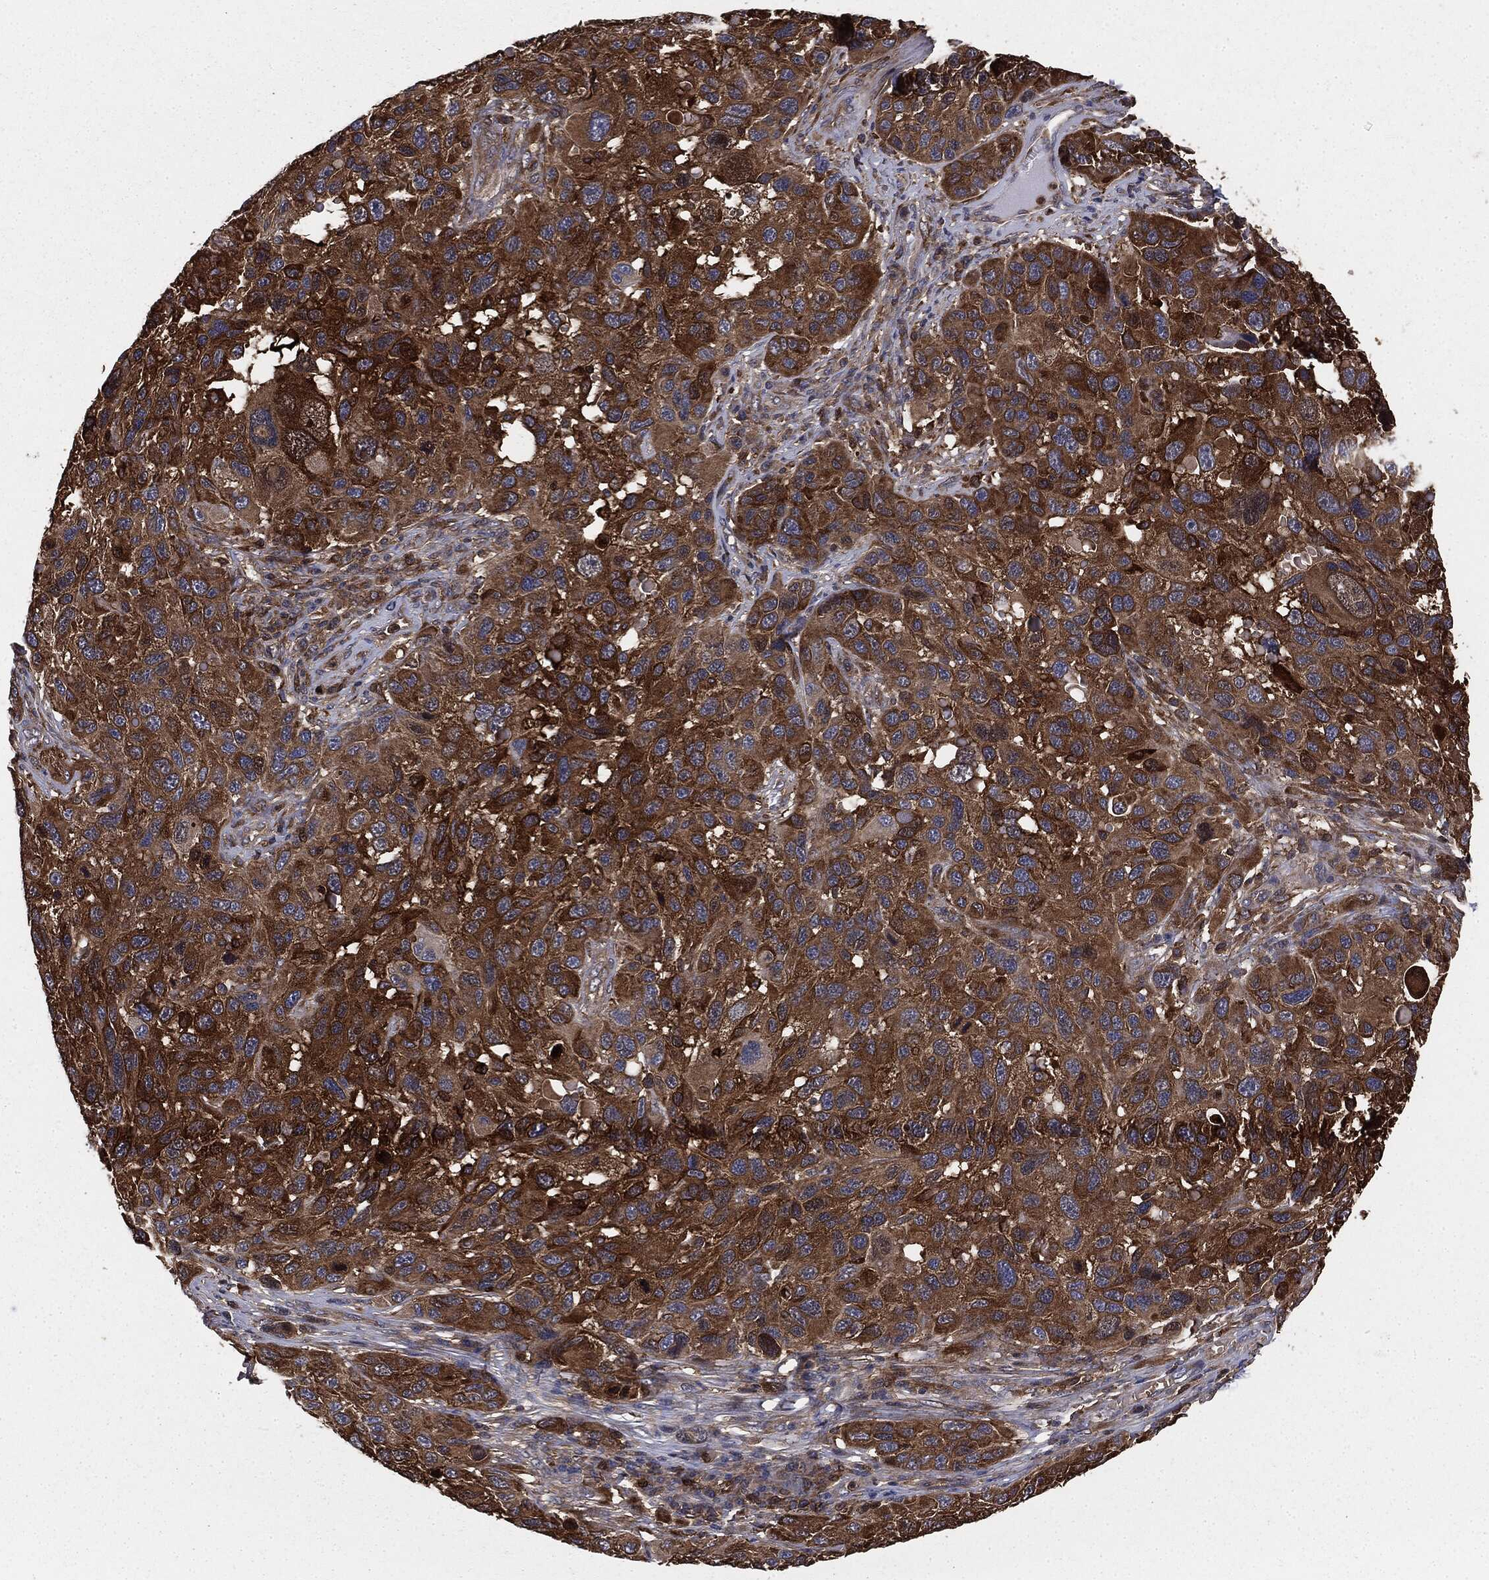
{"staining": {"intensity": "strong", "quantity": ">75%", "location": "cytoplasmic/membranous"}, "tissue": "melanoma", "cell_type": "Tumor cells", "image_type": "cancer", "snomed": [{"axis": "morphology", "description": "Malignant melanoma, NOS"}, {"axis": "topography", "description": "Skin"}], "caption": "Human melanoma stained with a brown dye displays strong cytoplasmic/membranous positive expression in about >75% of tumor cells.", "gene": "GNB5", "patient": {"sex": "male", "age": 53}}